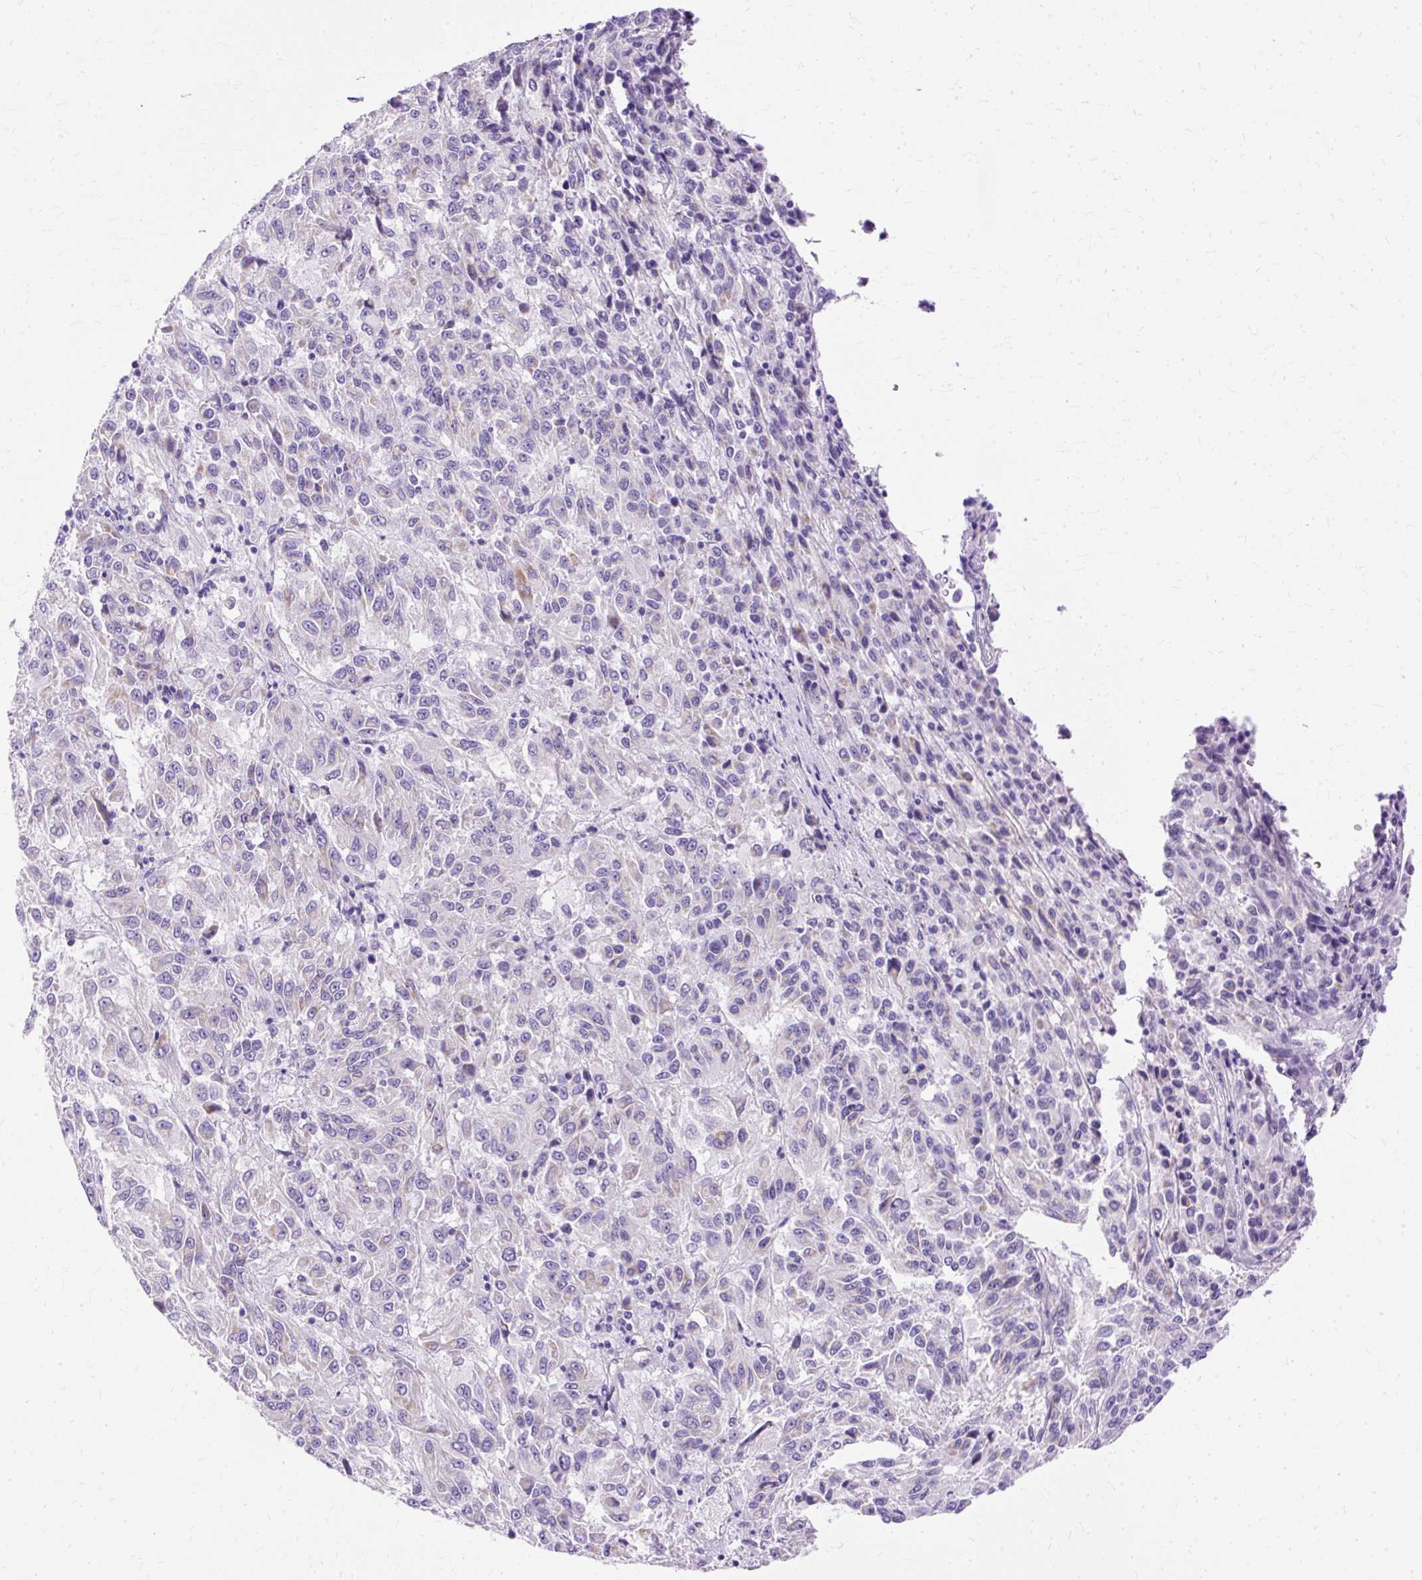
{"staining": {"intensity": "negative", "quantity": "none", "location": "none"}, "tissue": "melanoma", "cell_type": "Tumor cells", "image_type": "cancer", "snomed": [{"axis": "morphology", "description": "Malignant melanoma, Metastatic site"}, {"axis": "topography", "description": "Lung"}], "caption": "IHC micrograph of human malignant melanoma (metastatic site) stained for a protein (brown), which exhibits no expression in tumor cells. Nuclei are stained in blue.", "gene": "MYO6", "patient": {"sex": "male", "age": 64}}